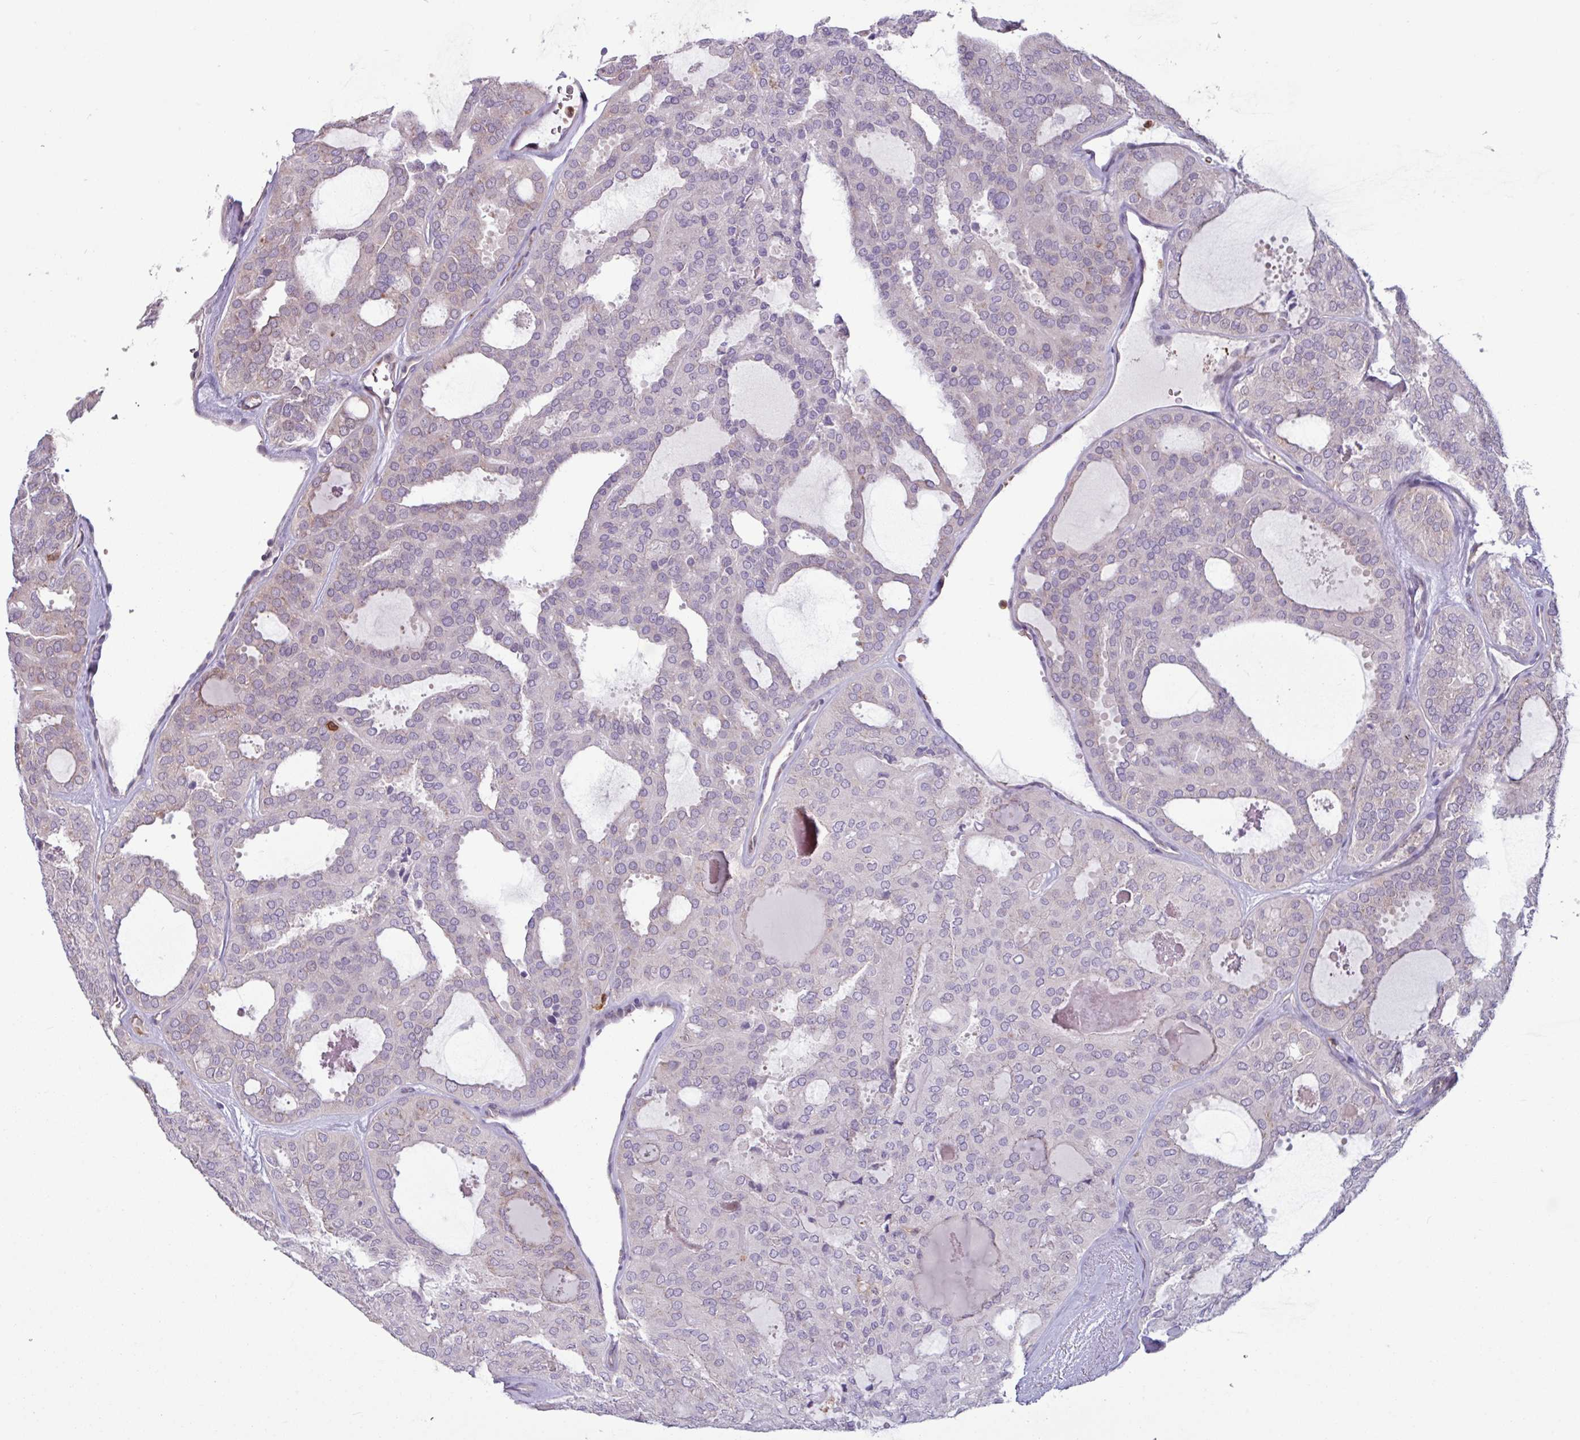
{"staining": {"intensity": "negative", "quantity": "none", "location": "none"}, "tissue": "thyroid cancer", "cell_type": "Tumor cells", "image_type": "cancer", "snomed": [{"axis": "morphology", "description": "Follicular adenoma carcinoma, NOS"}, {"axis": "topography", "description": "Thyroid gland"}], "caption": "This is an immunohistochemistry (IHC) image of thyroid cancer. There is no positivity in tumor cells.", "gene": "SEC61G", "patient": {"sex": "male", "age": 75}}